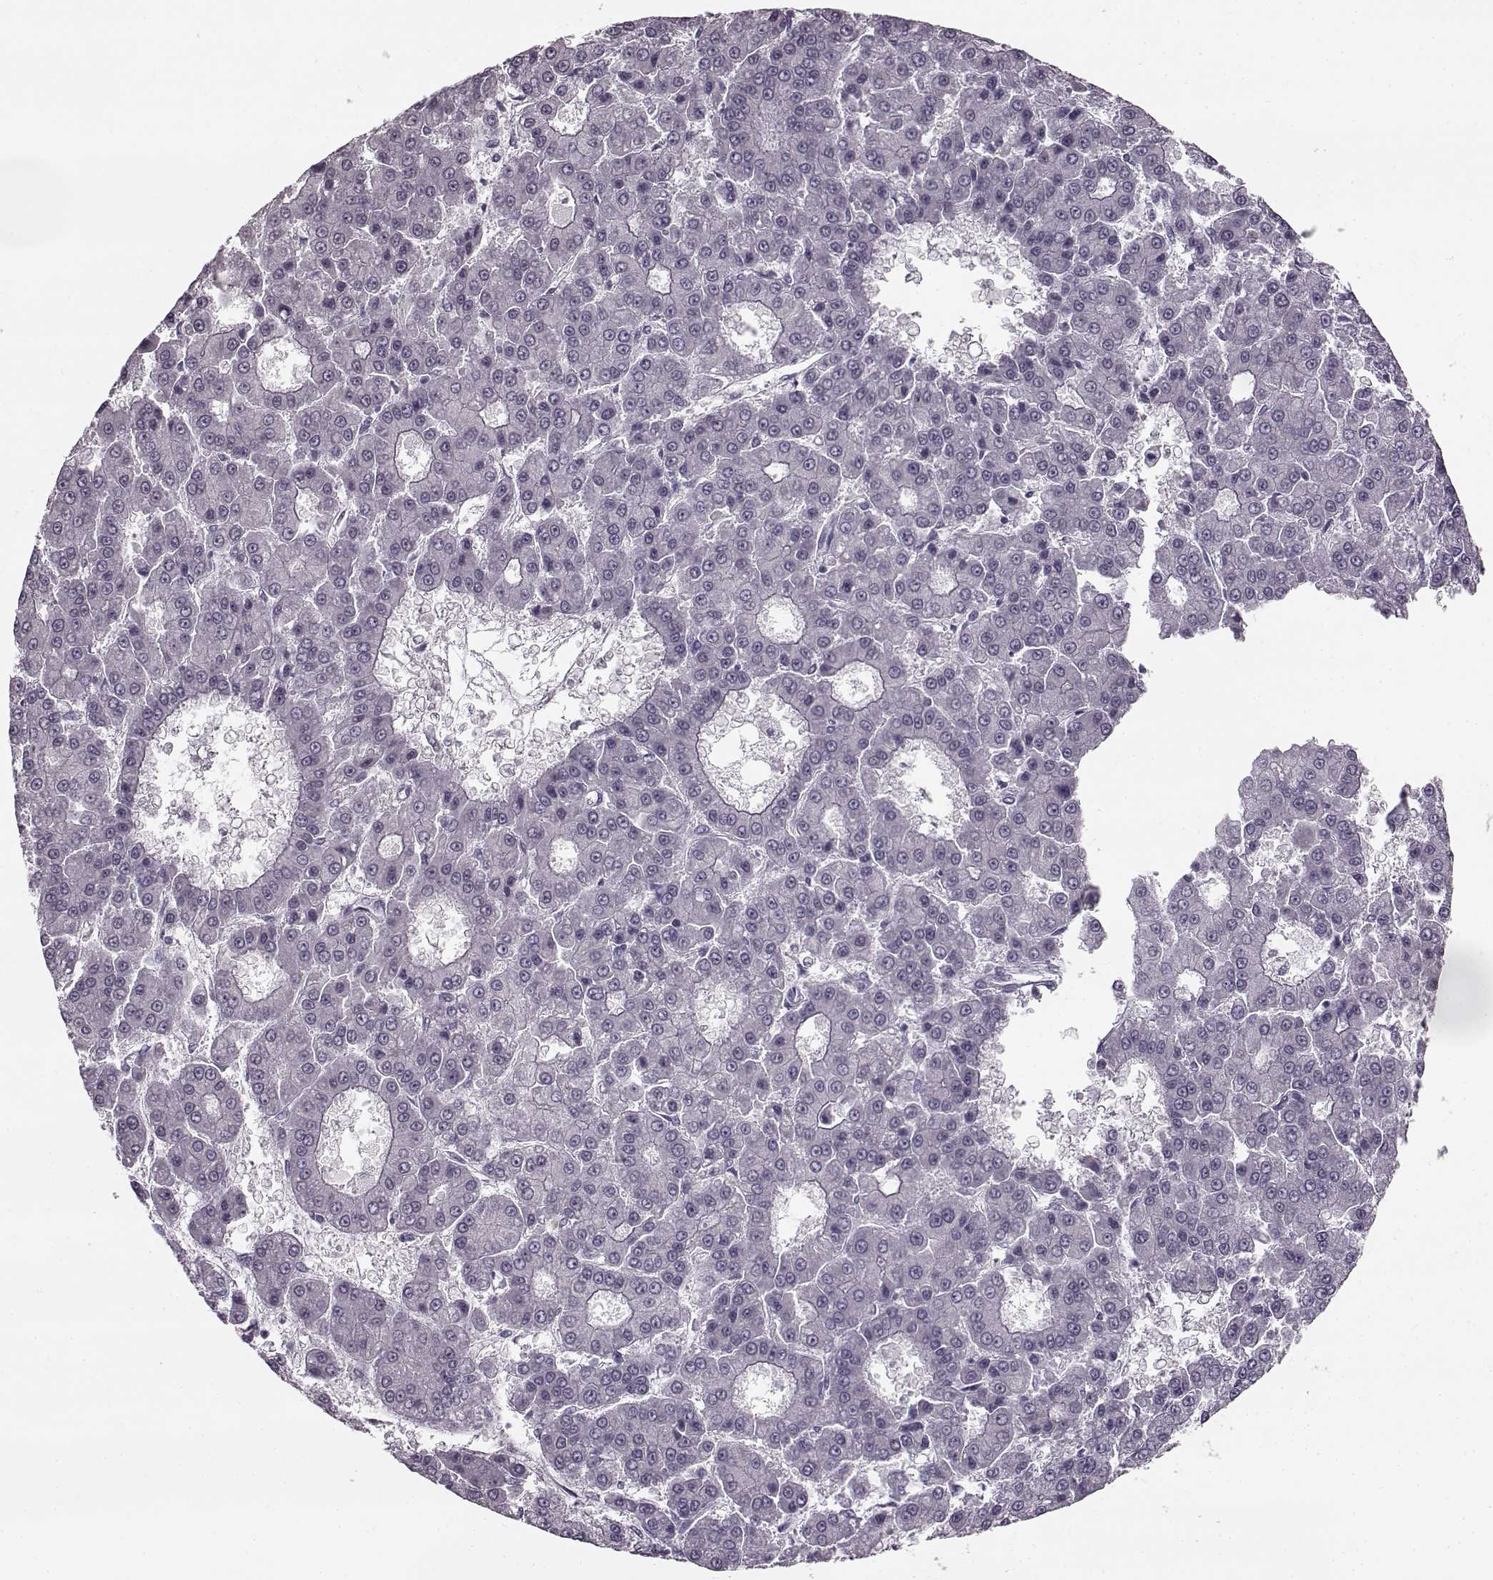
{"staining": {"intensity": "negative", "quantity": "none", "location": "none"}, "tissue": "liver cancer", "cell_type": "Tumor cells", "image_type": "cancer", "snomed": [{"axis": "morphology", "description": "Carcinoma, Hepatocellular, NOS"}, {"axis": "topography", "description": "Liver"}], "caption": "Photomicrograph shows no protein positivity in tumor cells of liver cancer (hepatocellular carcinoma) tissue.", "gene": "MAP6D1", "patient": {"sex": "male", "age": 70}}